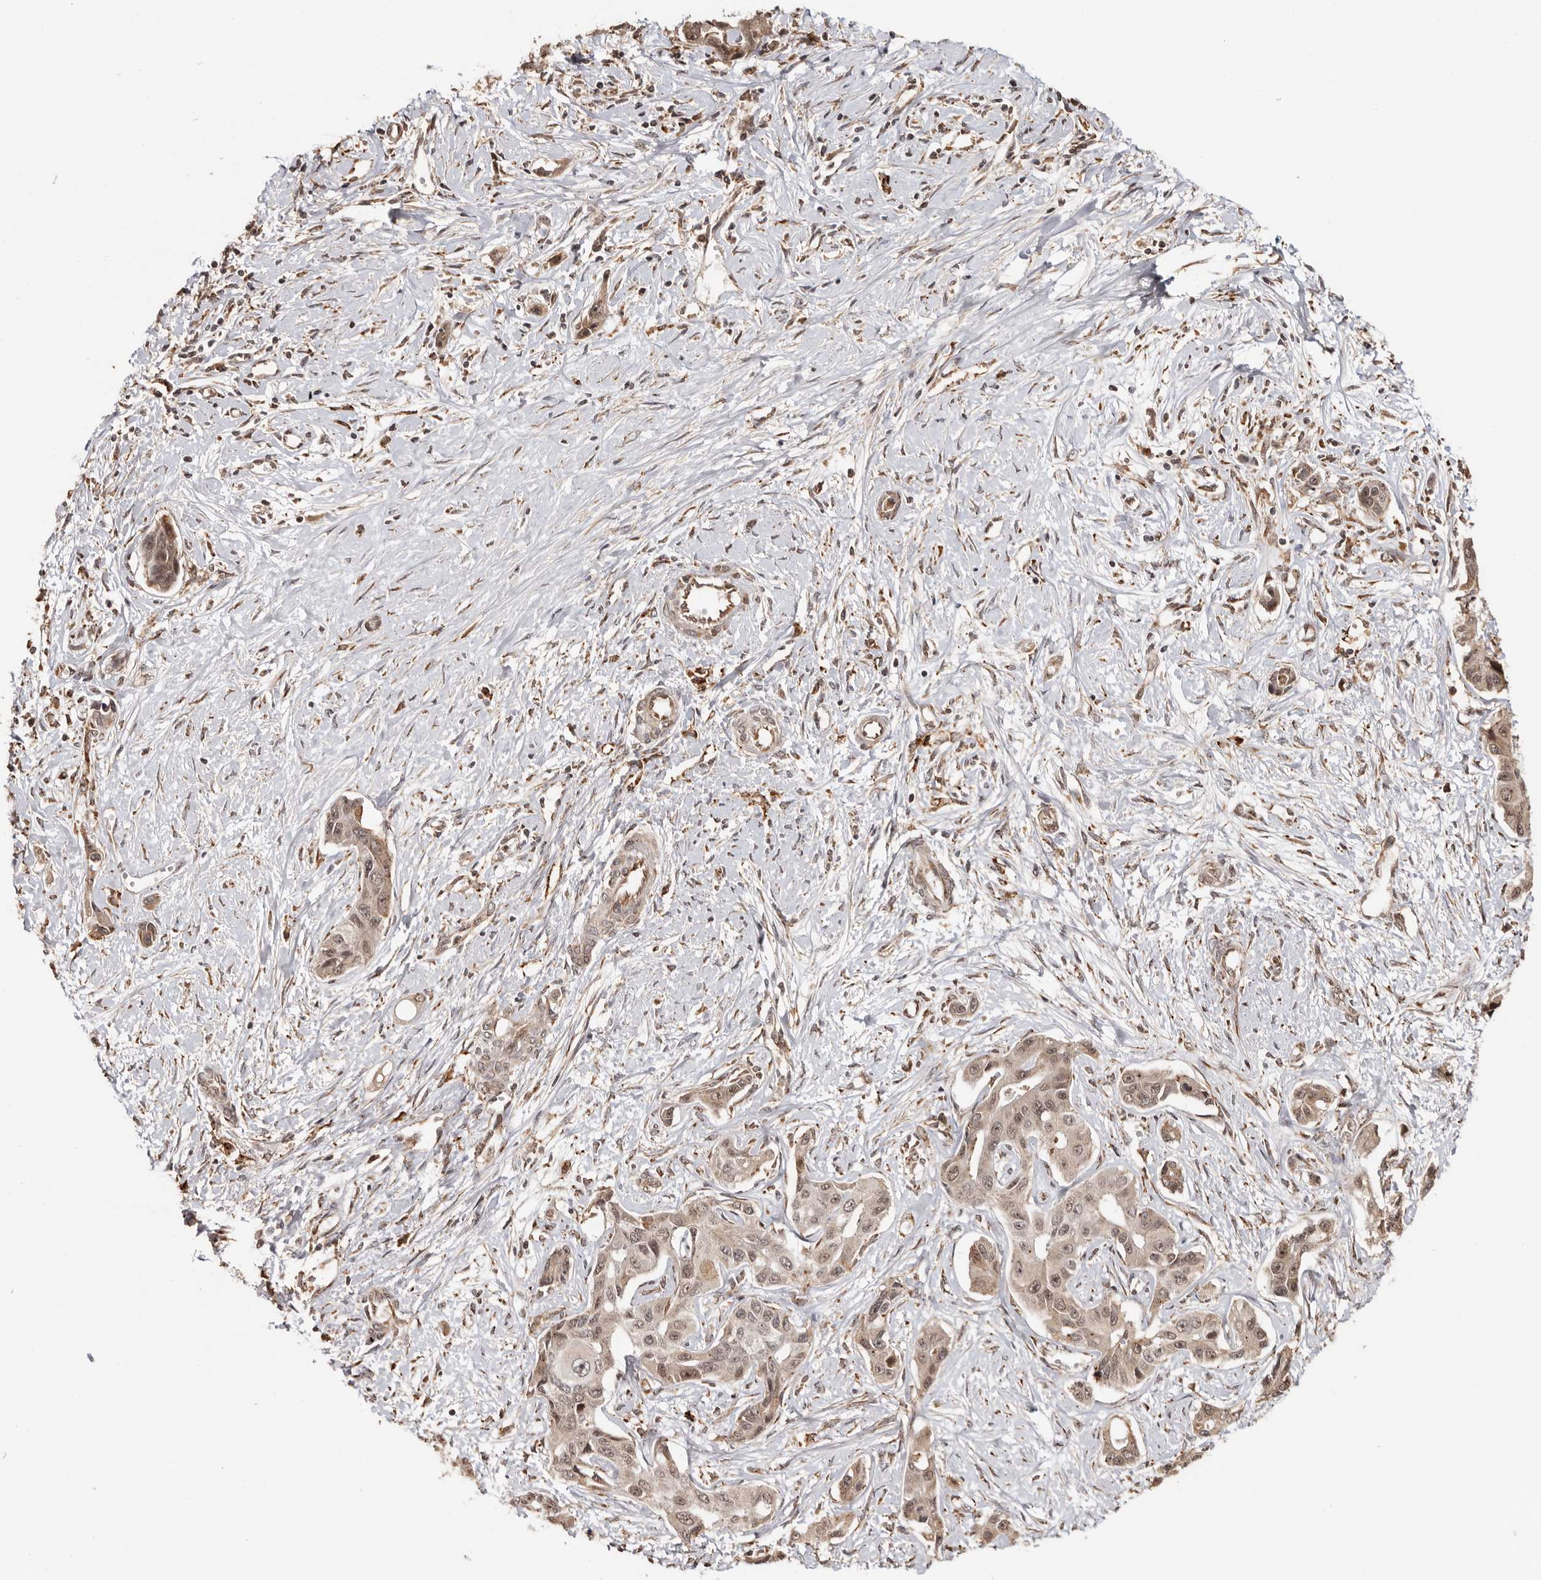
{"staining": {"intensity": "moderate", "quantity": ">75%", "location": "cytoplasmic/membranous"}, "tissue": "liver cancer", "cell_type": "Tumor cells", "image_type": "cancer", "snomed": [{"axis": "morphology", "description": "Cholangiocarcinoma"}, {"axis": "topography", "description": "Liver"}], "caption": "IHC histopathology image of liver cancer stained for a protein (brown), which demonstrates medium levels of moderate cytoplasmic/membranous staining in approximately >75% of tumor cells.", "gene": "ZNF83", "patient": {"sex": "male", "age": 59}}